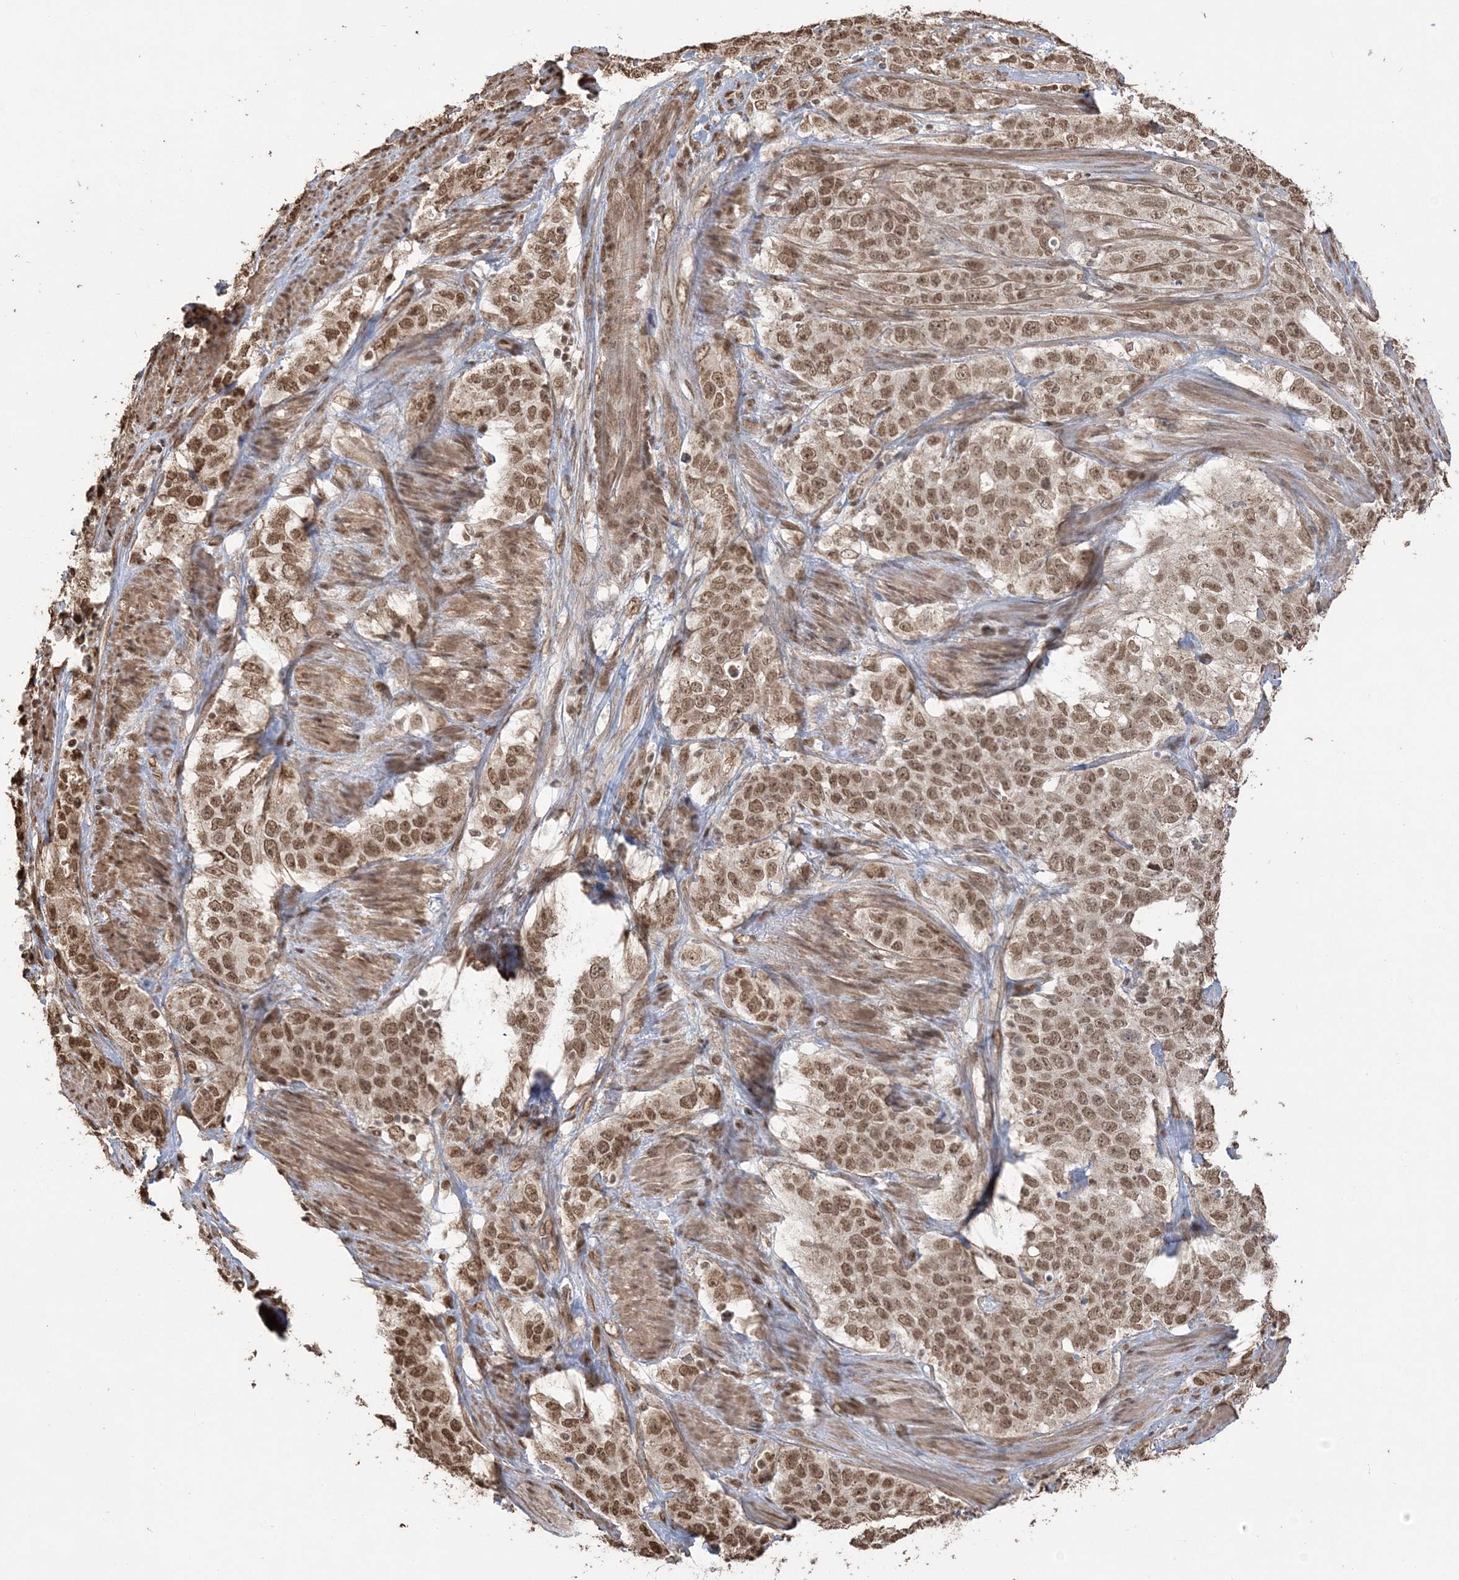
{"staining": {"intensity": "moderate", "quantity": ">75%", "location": "nuclear"}, "tissue": "stomach cancer", "cell_type": "Tumor cells", "image_type": "cancer", "snomed": [{"axis": "morphology", "description": "Adenocarcinoma, NOS"}, {"axis": "topography", "description": "Stomach"}], "caption": "Adenocarcinoma (stomach) stained with a protein marker displays moderate staining in tumor cells.", "gene": "ZNF839", "patient": {"sex": "male", "age": 48}}